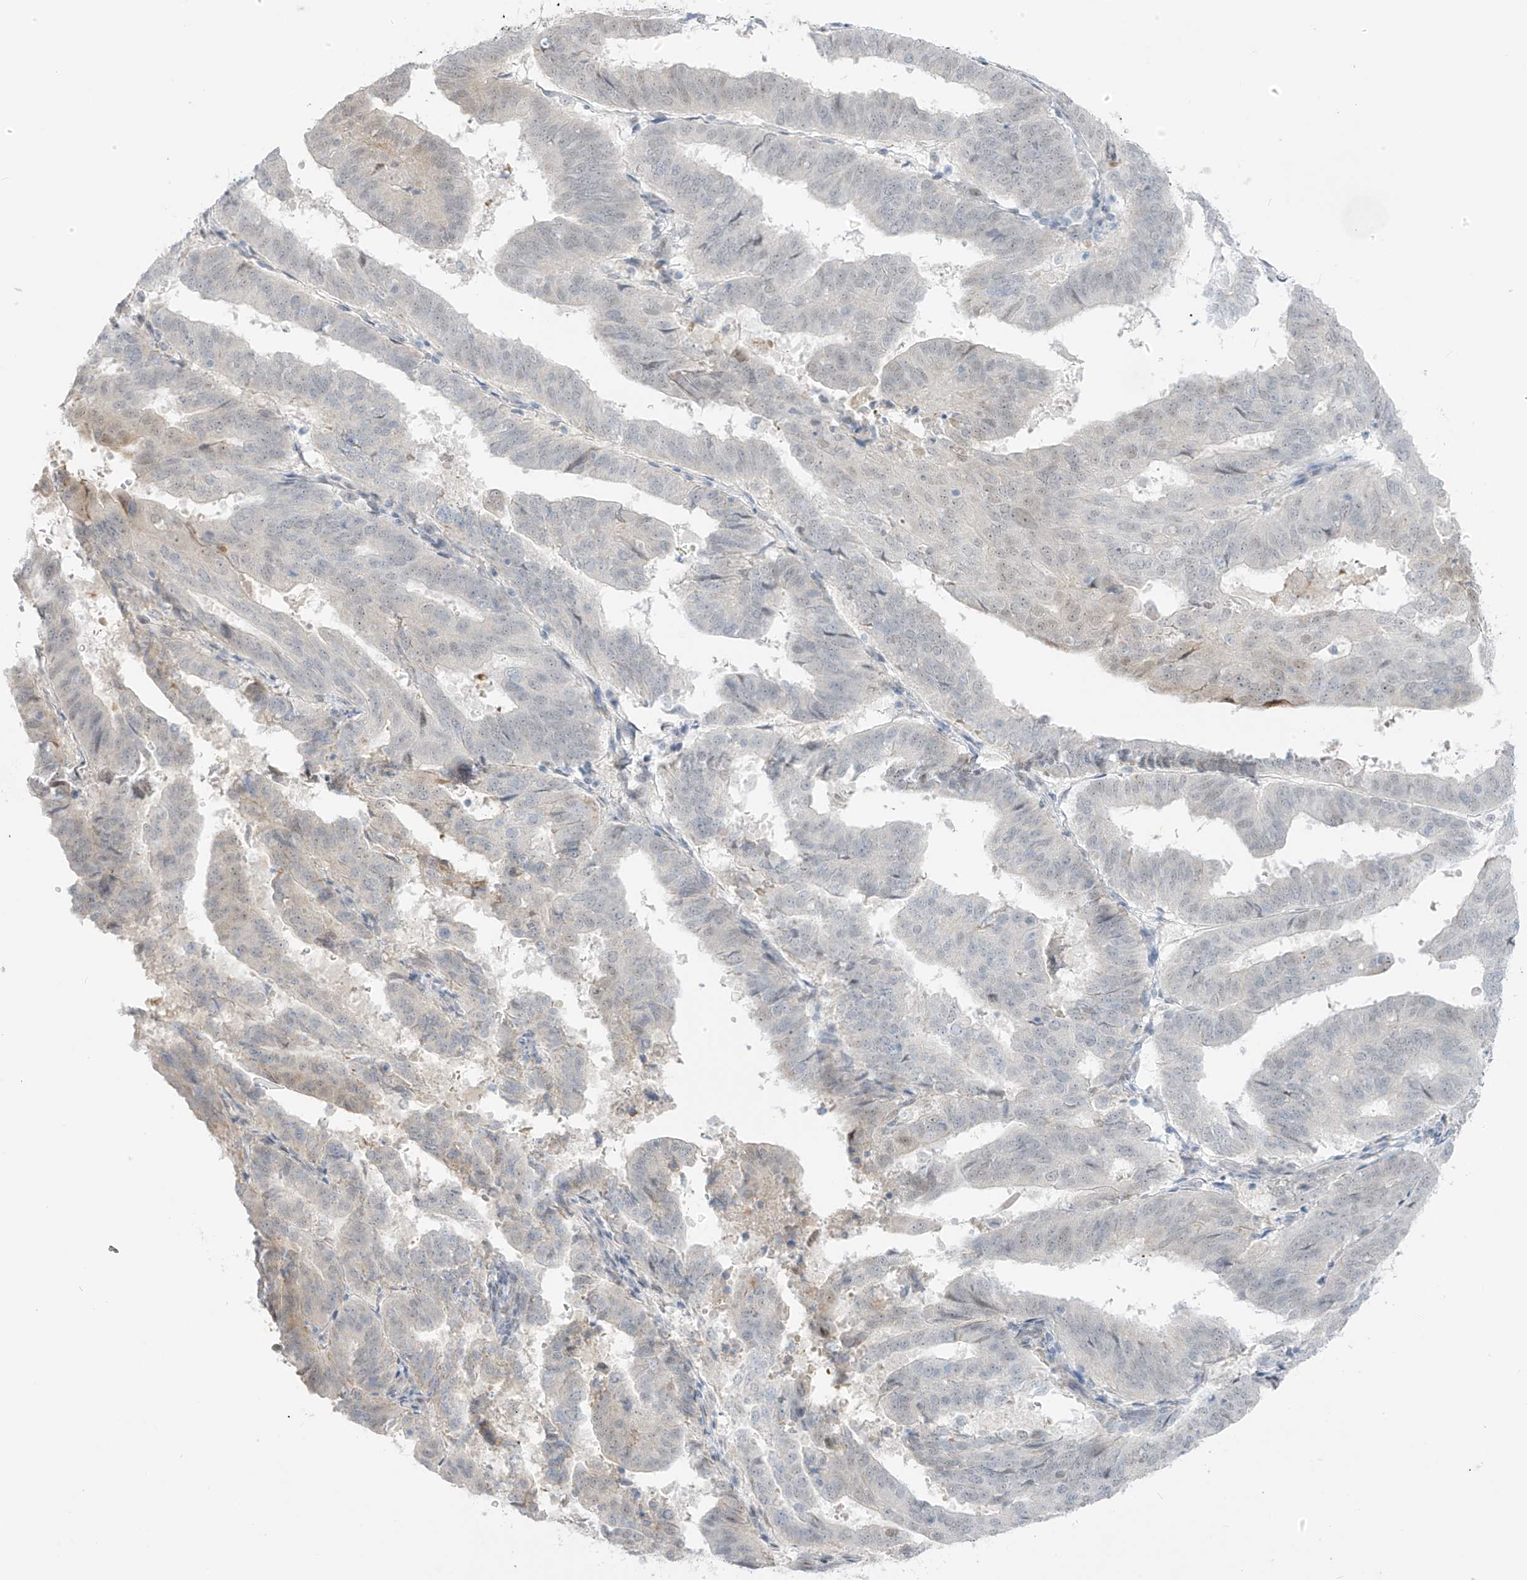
{"staining": {"intensity": "weak", "quantity": "<25%", "location": "cytoplasmic/membranous"}, "tissue": "endometrial cancer", "cell_type": "Tumor cells", "image_type": "cancer", "snomed": [{"axis": "morphology", "description": "Adenocarcinoma, NOS"}, {"axis": "topography", "description": "Uterus"}], "caption": "Human adenocarcinoma (endometrial) stained for a protein using IHC exhibits no positivity in tumor cells.", "gene": "ASPRV1", "patient": {"sex": "female", "age": 77}}